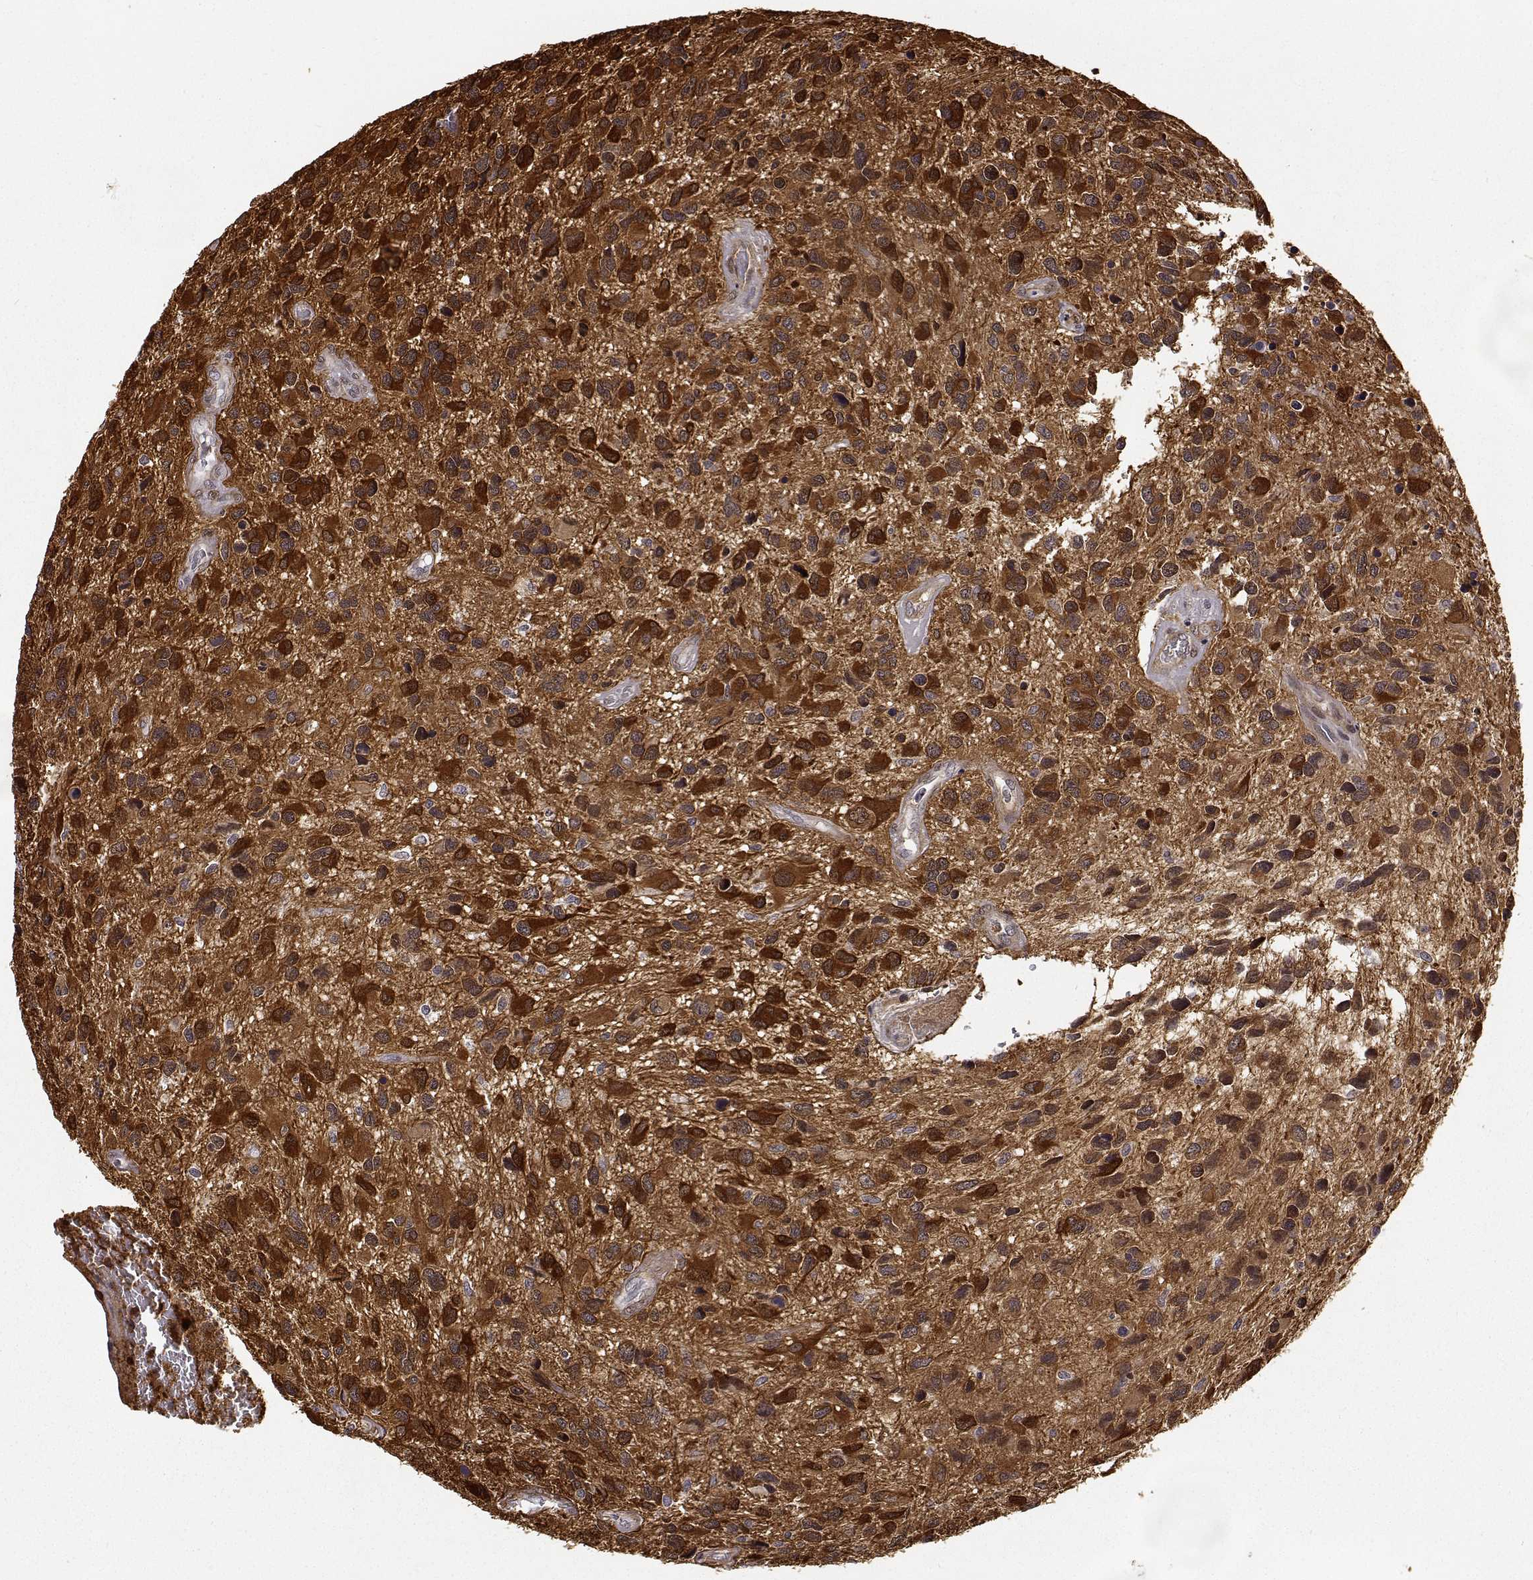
{"staining": {"intensity": "strong", "quantity": ">75%", "location": "cytoplasmic/membranous"}, "tissue": "glioma", "cell_type": "Tumor cells", "image_type": "cancer", "snomed": [{"axis": "morphology", "description": "Glioma, malignant, NOS"}, {"axis": "morphology", "description": "Glioma, malignant, High grade"}, {"axis": "topography", "description": "Brain"}], "caption": "DAB (3,3'-diaminobenzidine) immunohistochemical staining of human glioma (malignant) demonstrates strong cytoplasmic/membranous protein staining in approximately >75% of tumor cells. The staining was performed using DAB, with brown indicating positive protein expression. Nuclei are stained blue with hematoxylin.", "gene": "PHGDH", "patient": {"sex": "female", "age": 71}}